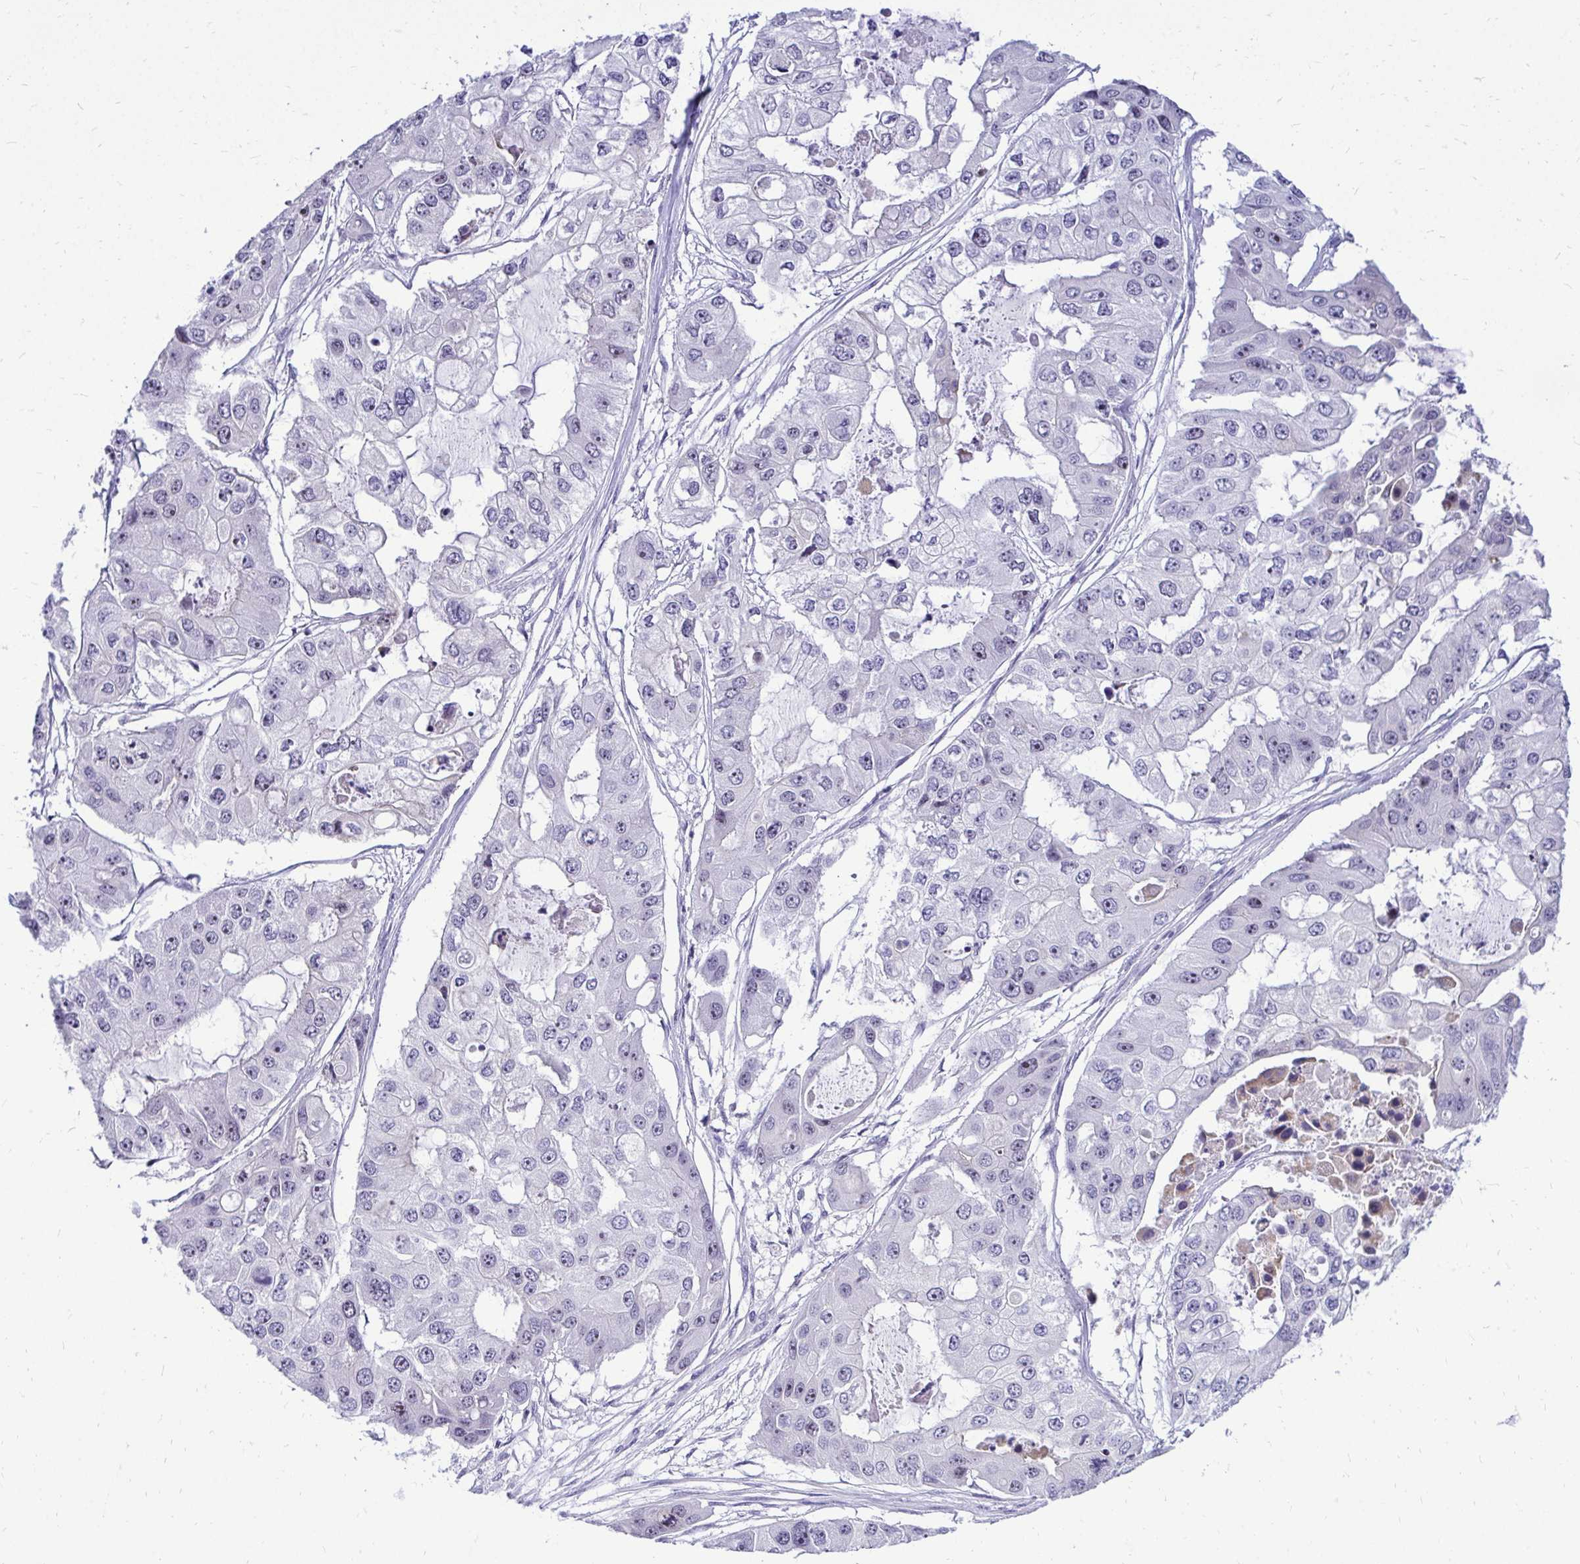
{"staining": {"intensity": "negative", "quantity": "none", "location": "none"}, "tissue": "ovarian cancer", "cell_type": "Tumor cells", "image_type": "cancer", "snomed": [{"axis": "morphology", "description": "Cystadenocarcinoma, serous, NOS"}, {"axis": "topography", "description": "Ovary"}], "caption": "IHC photomicrograph of neoplastic tissue: human serous cystadenocarcinoma (ovarian) stained with DAB shows no significant protein staining in tumor cells.", "gene": "NIFK", "patient": {"sex": "female", "age": 56}}